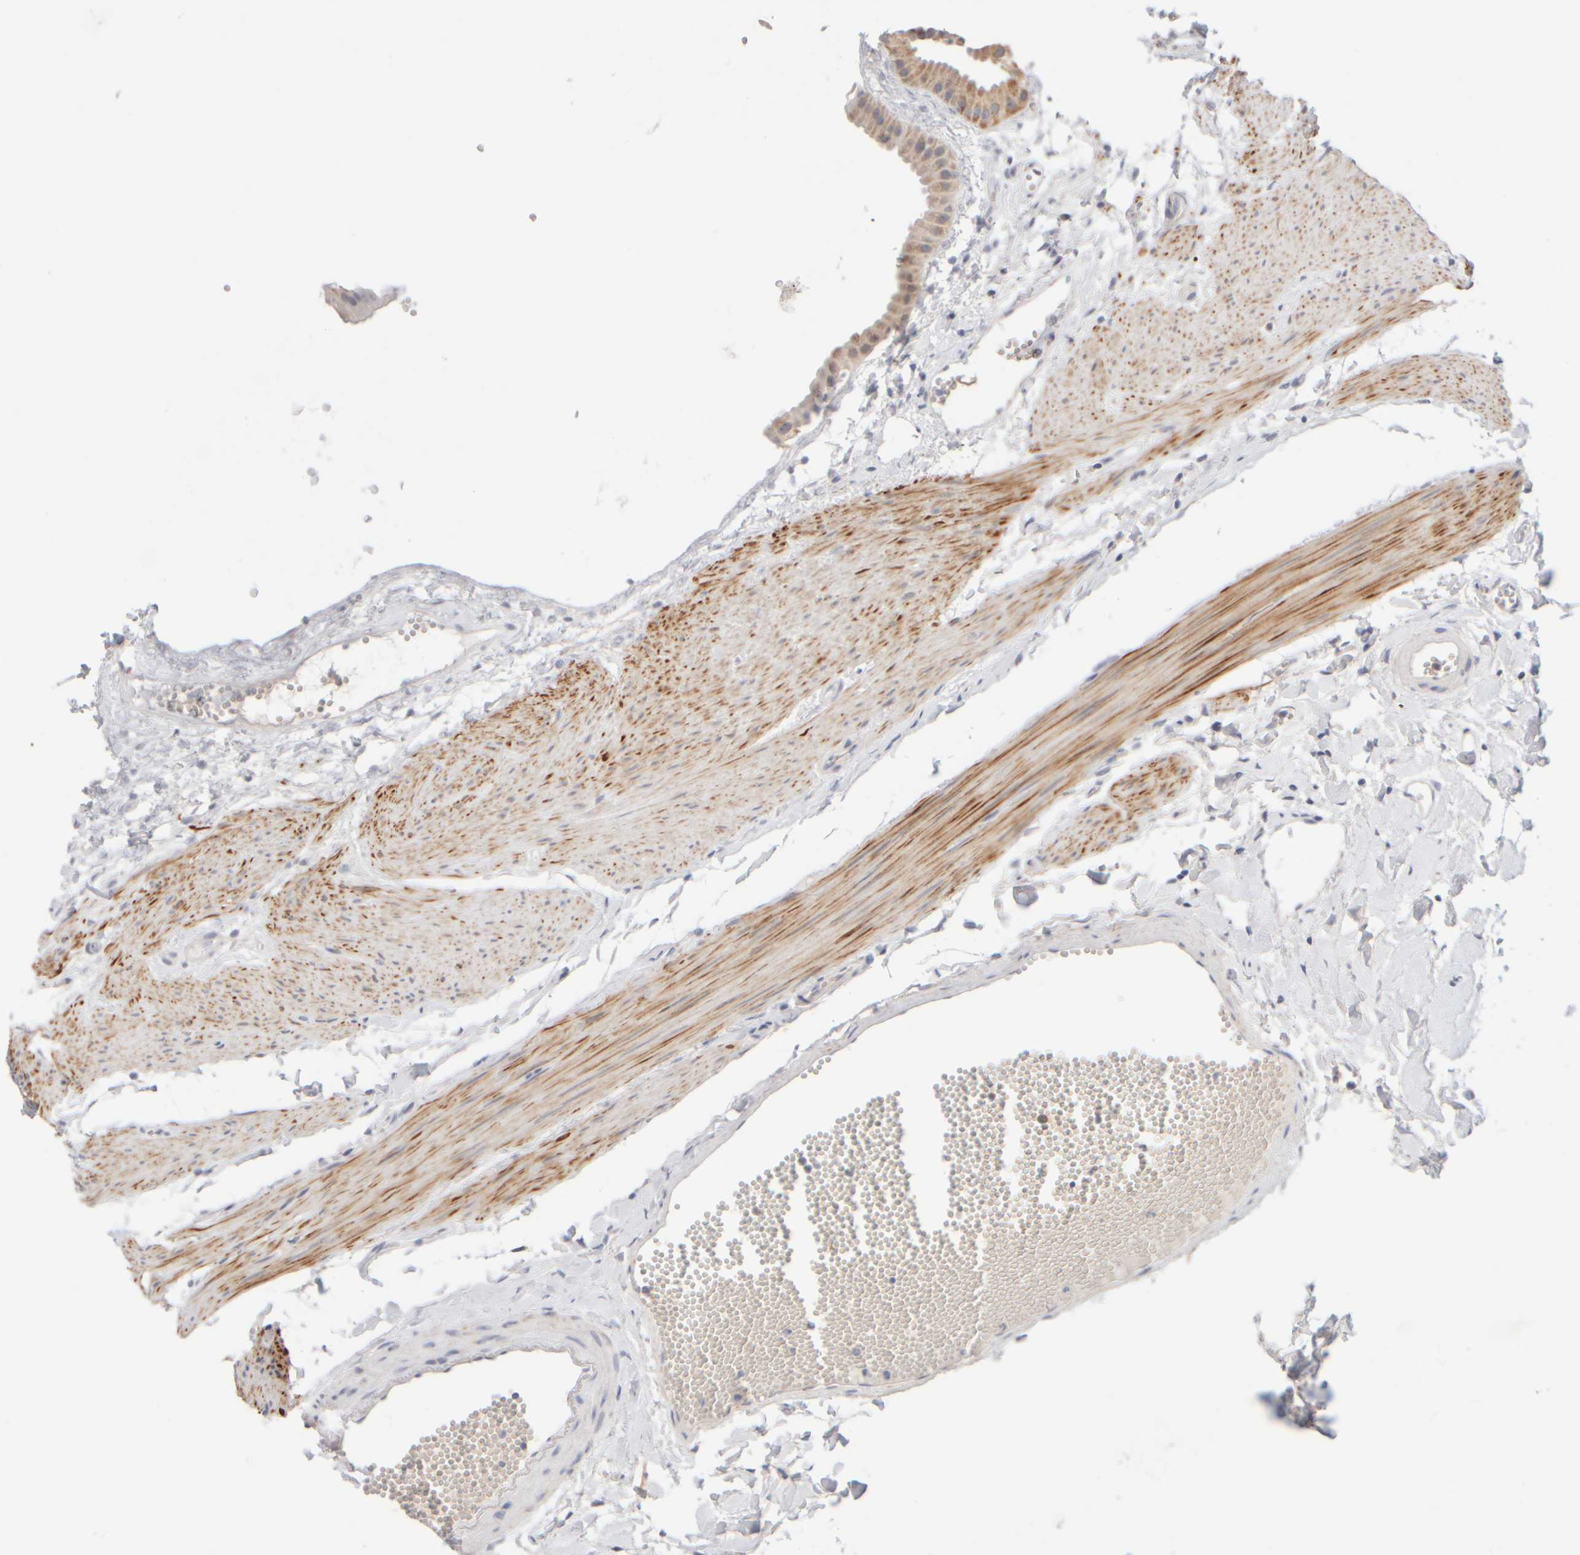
{"staining": {"intensity": "weak", "quantity": "25%-75%", "location": "cytoplasmic/membranous"}, "tissue": "gallbladder", "cell_type": "Glandular cells", "image_type": "normal", "snomed": [{"axis": "morphology", "description": "Normal tissue, NOS"}, {"axis": "topography", "description": "Gallbladder"}], "caption": "High-power microscopy captured an immunohistochemistry histopathology image of unremarkable gallbladder, revealing weak cytoplasmic/membranous expression in about 25%-75% of glandular cells. (DAB IHC with brightfield microscopy, high magnification).", "gene": "ZNF112", "patient": {"sex": "female", "age": 64}}